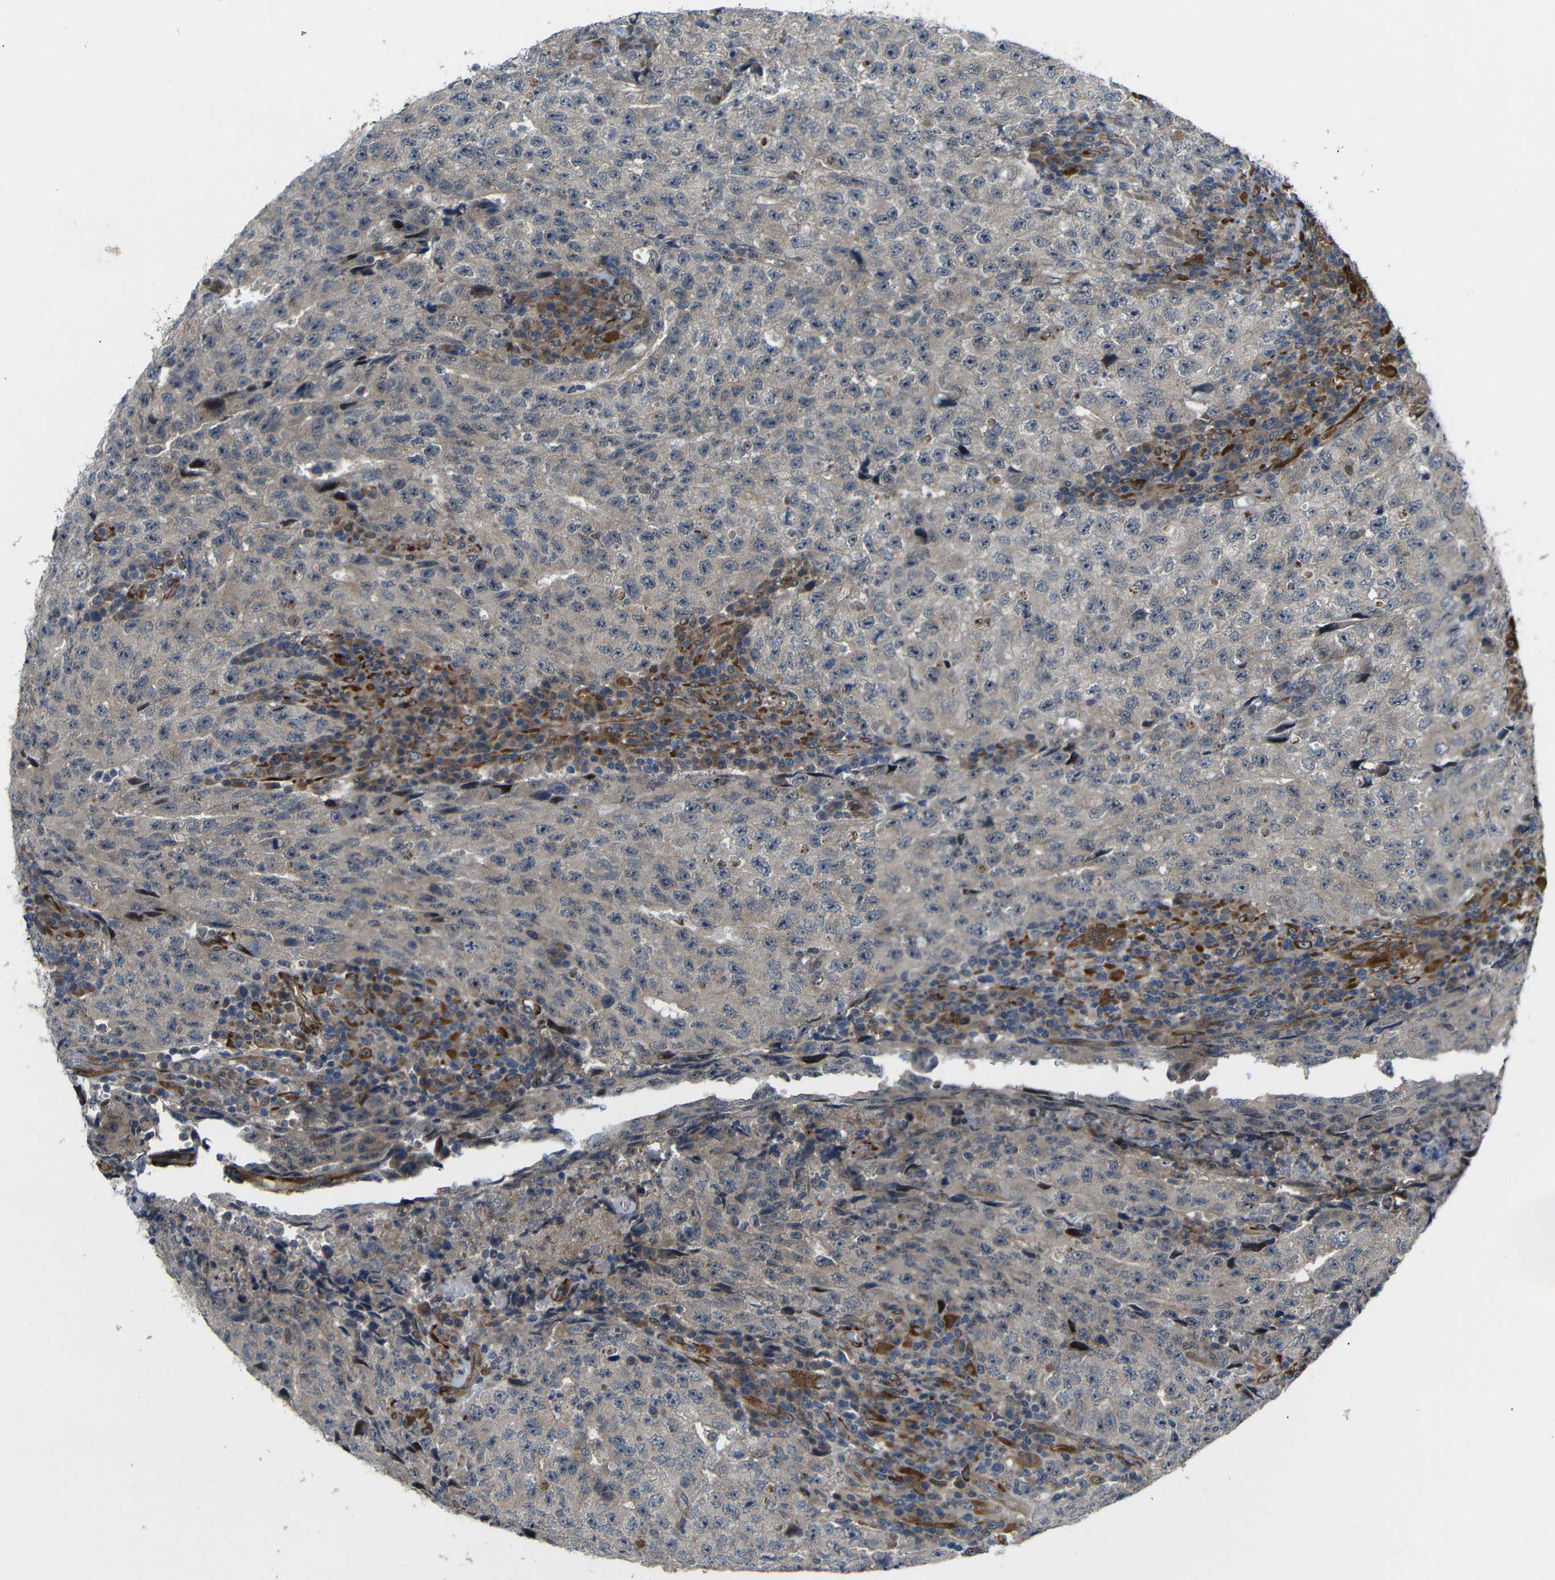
{"staining": {"intensity": "weak", "quantity": ">75%", "location": "cytoplasmic/membranous"}, "tissue": "testis cancer", "cell_type": "Tumor cells", "image_type": "cancer", "snomed": [{"axis": "morphology", "description": "Necrosis, NOS"}, {"axis": "morphology", "description": "Carcinoma, Embryonal, NOS"}, {"axis": "topography", "description": "Testis"}], "caption": "An immunohistochemistry photomicrograph of tumor tissue is shown. Protein staining in brown labels weak cytoplasmic/membranous positivity in testis cancer within tumor cells.", "gene": "P3H2", "patient": {"sex": "male", "age": 19}}